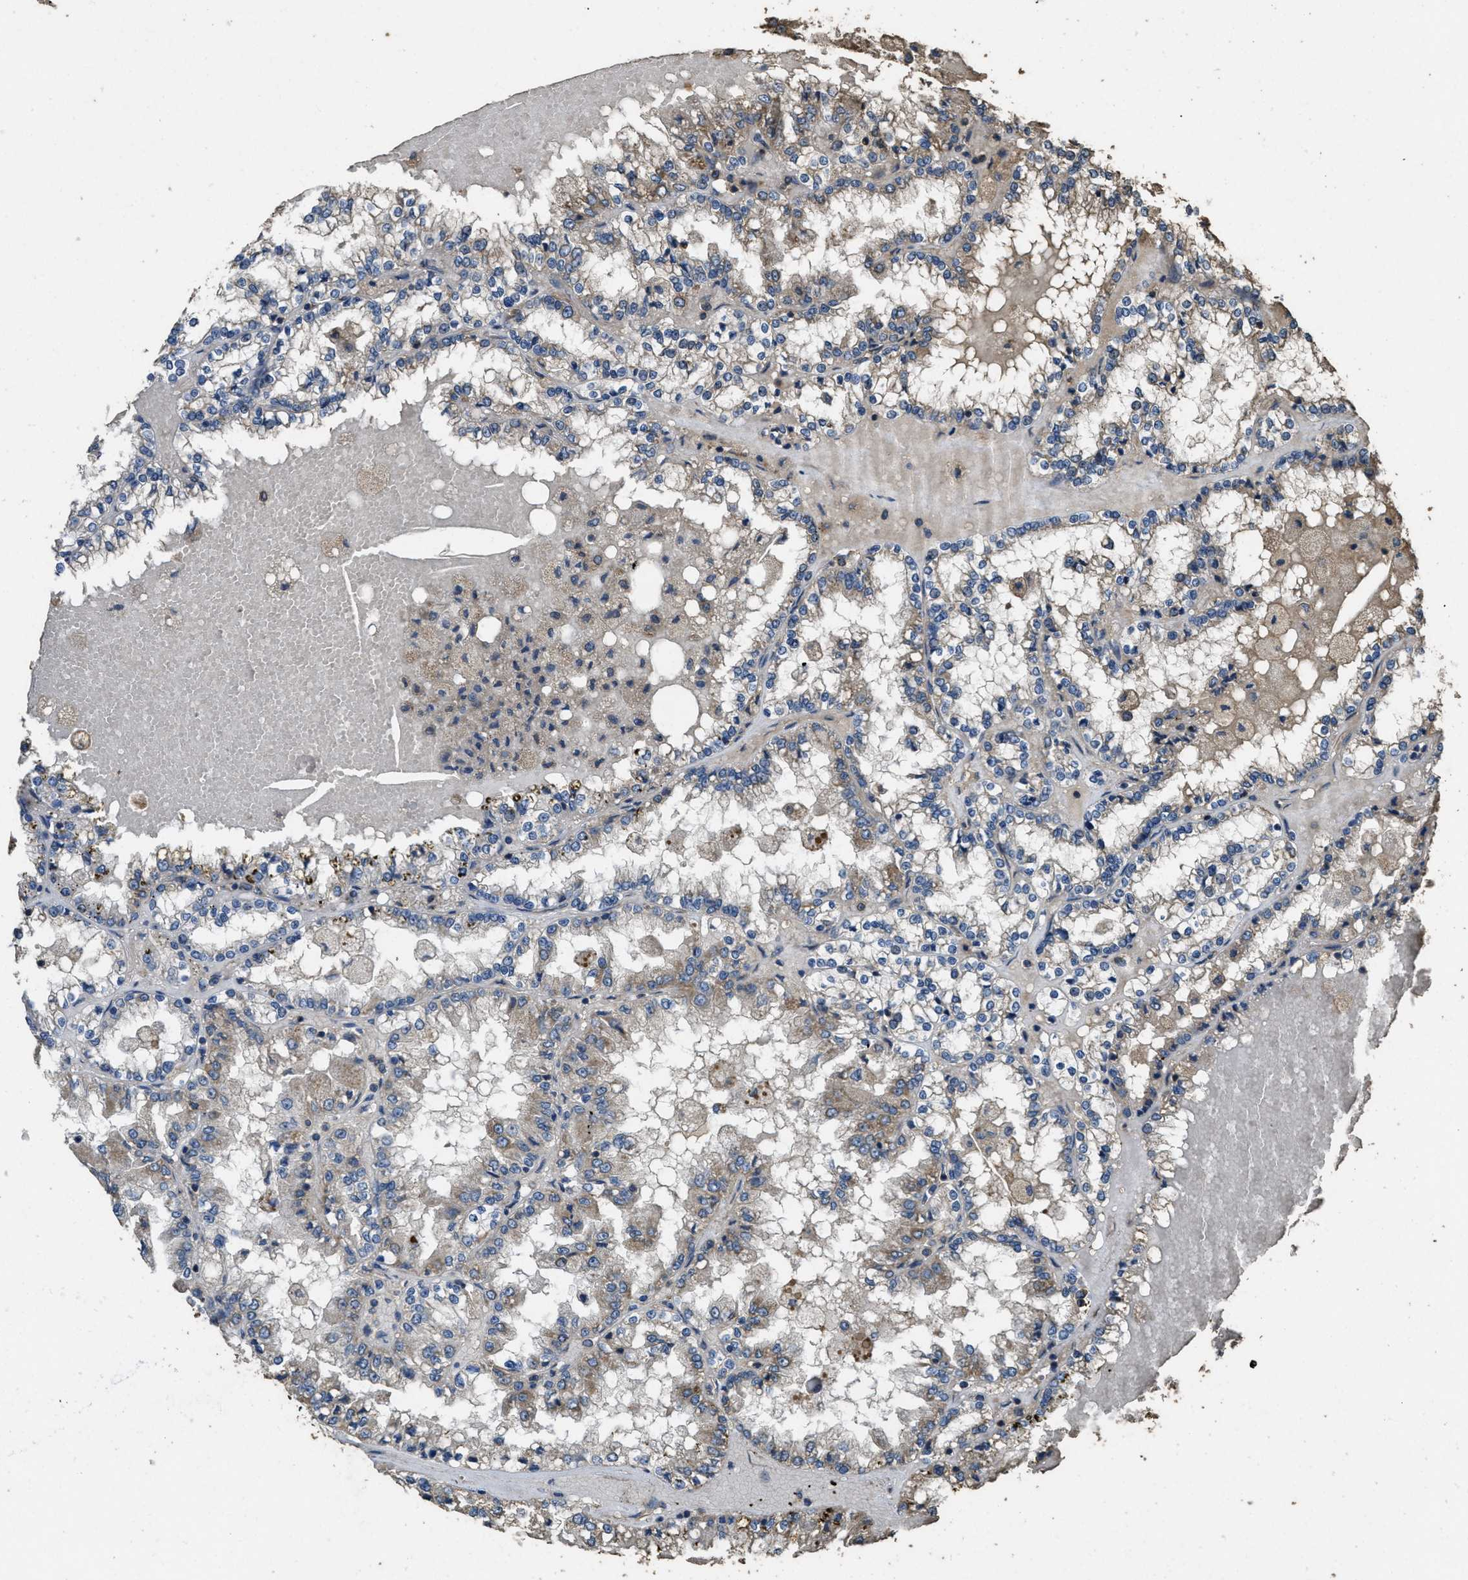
{"staining": {"intensity": "moderate", "quantity": "<25%", "location": "cytoplasmic/membranous"}, "tissue": "renal cancer", "cell_type": "Tumor cells", "image_type": "cancer", "snomed": [{"axis": "morphology", "description": "Adenocarcinoma, NOS"}, {"axis": "topography", "description": "Kidney"}], "caption": "This photomicrograph demonstrates IHC staining of human adenocarcinoma (renal), with low moderate cytoplasmic/membranous expression in about <25% of tumor cells.", "gene": "CYRIA", "patient": {"sex": "female", "age": 56}}